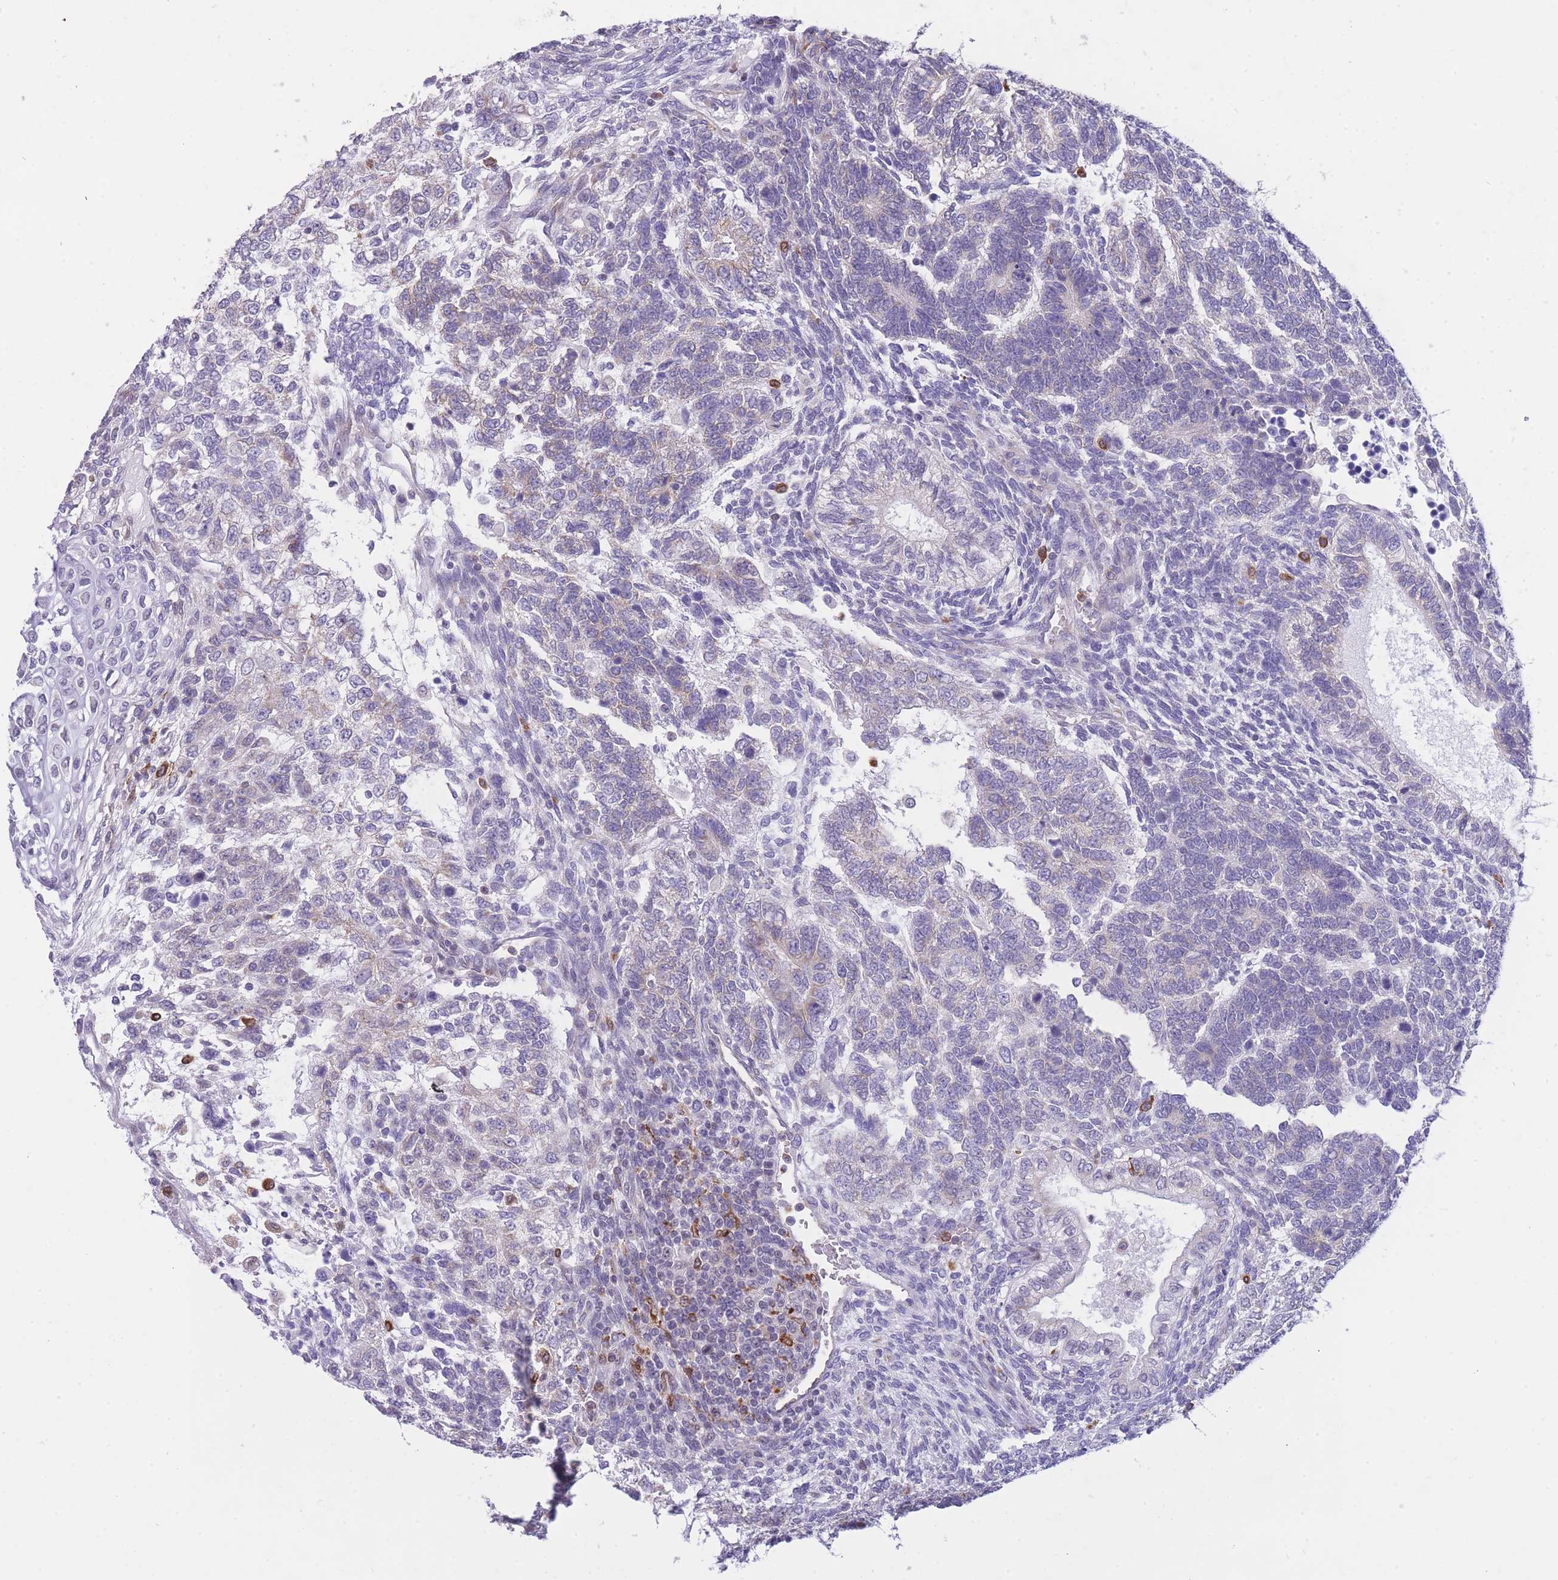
{"staining": {"intensity": "negative", "quantity": "none", "location": "none"}, "tissue": "testis cancer", "cell_type": "Tumor cells", "image_type": "cancer", "snomed": [{"axis": "morphology", "description": "Carcinoma, Embryonal, NOS"}, {"axis": "topography", "description": "Testis"}], "caption": "IHC of embryonal carcinoma (testis) shows no staining in tumor cells. The staining is performed using DAB brown chromogen with nuclei counter-stained in using hematoxylin.", "gene": "ZNF662", "patient": {"sex": "male", "age": 23}}